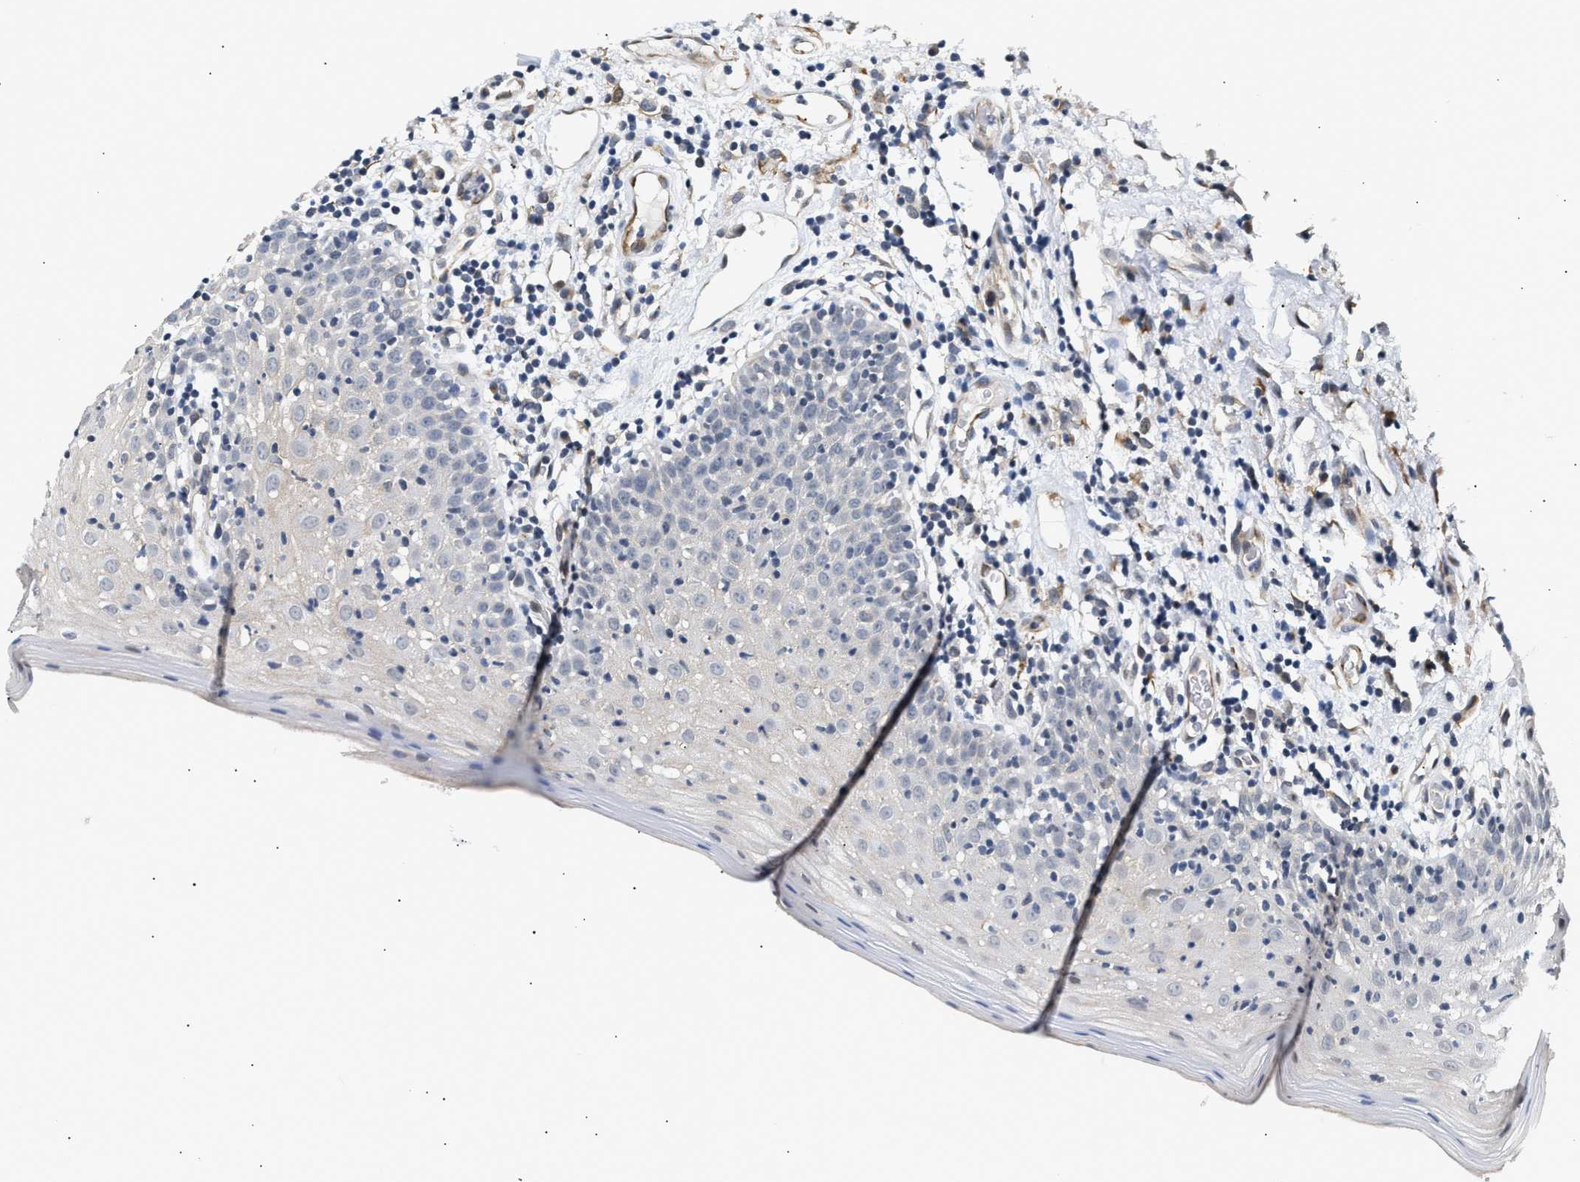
{"staining": {"intensity": "weak", "quantity": "25%-75%", "location": "cytoplasmic/membranous"}, "tissue": "oral mucosa", "cell_type": "Squamous epithelial cells", "image_type": "normal", "snomed": [{"axis": "morphology", "description": "Normal tissue, NOS"}, {"axis": "morphology", "description": "Squamous cell carcinoma, NOS"}, {"axis": "topography", "description": "Skeletal muscle"}, {"axis": "topography", "description": "Oral tissue"}], "caption": "An IHC photomicrograph of normal tissue is shown. Protein staining in brown highlights weak cytoplasmic/membranous positivity in oral mucosa within squamous epithelial cells.", "gene": "PPM1H", "patient": {"sex": "male", "age": 71}}